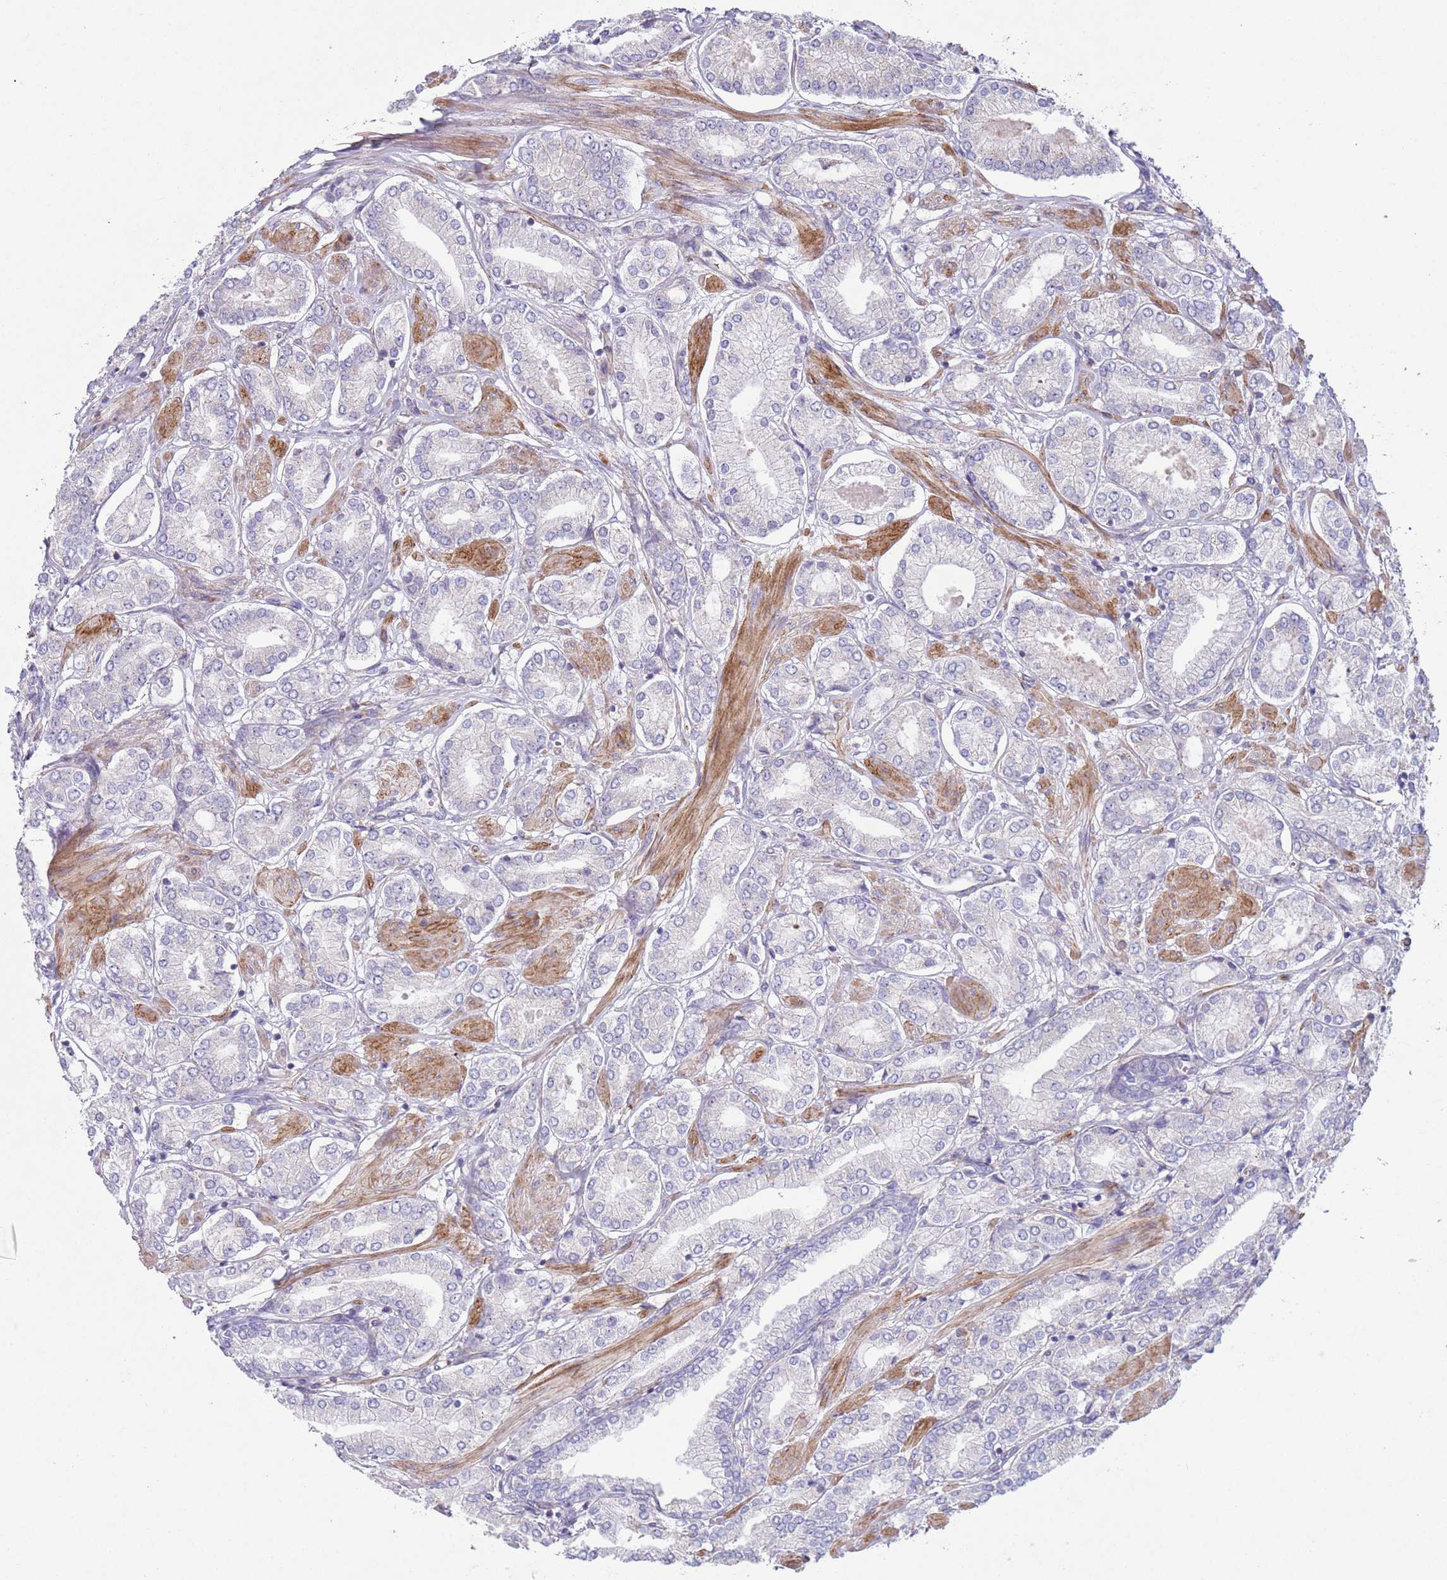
{"staining": {"intensity": "negative", "quantity": "none", "location": "none"}, "tissue": "prostate cancer", "cell_type": "Tumor cells", "image_type": "cancer", "snomed": [{"axis": "morphology", "description": "Adenocarcinoma, High grade"}, {"axis": "topography", "description": "Prostate and seminal vesicle, NOS"}], "caption": "The image displays no significant expression in tumor cells of high-grade adenocarcinoma (prostate).", "gene": "HEATR1", "patient": {"sex": "male", "age": 64}}